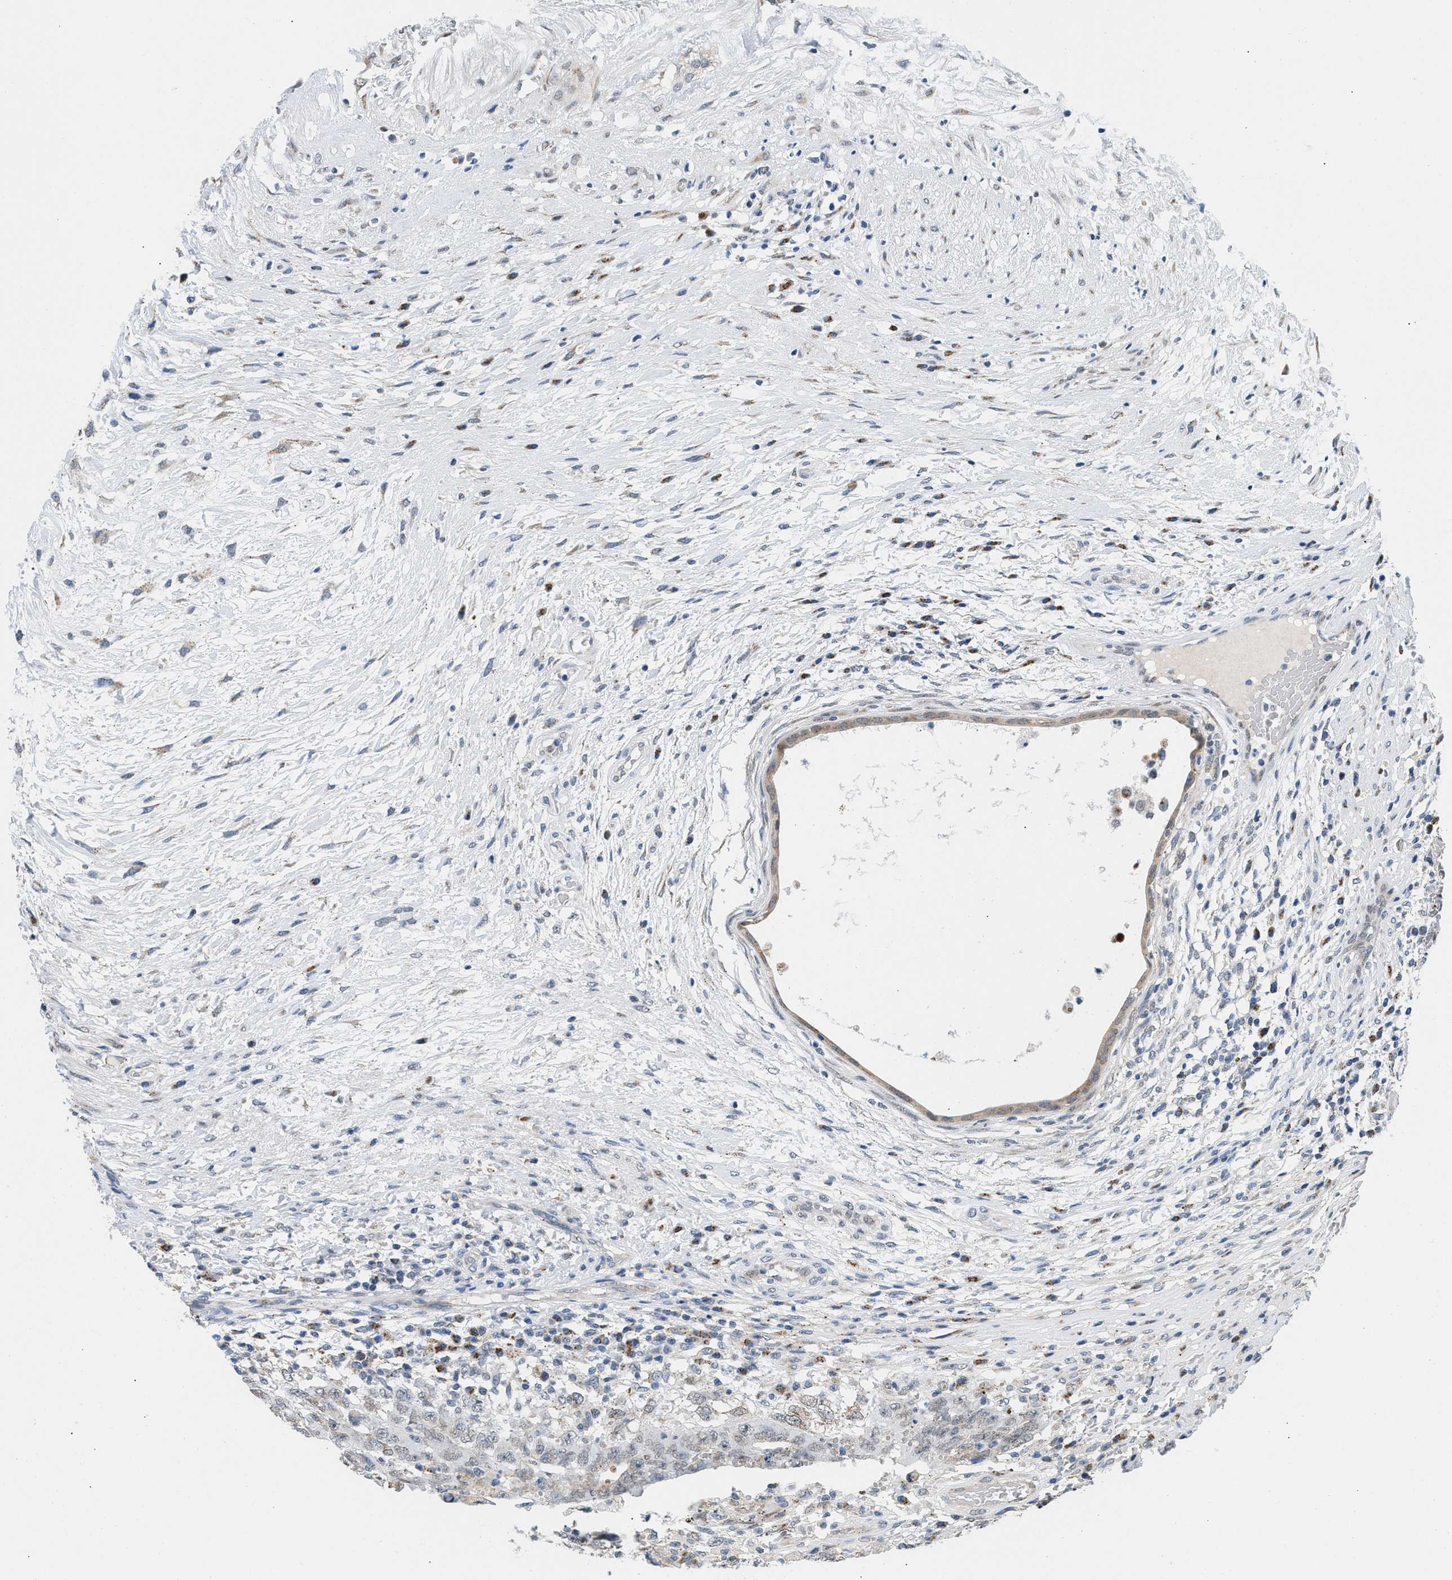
{"staining": {"intensity": "negative", "quantity": "none", "location": "none"}, "tissue": "testis cancer", "cell_type": "Tumor cells", "image_type": "cancer", "snomed": [{"axis": "morphology", "description": "Carcinoma, Embryonal, NOS"}, {"axis": "topography", "description": "Testis"}], "caption": "Immunohistochemistry histopathology image of embryonal carcinoma (testis) stained for a protein (brown), which displays no staining in tumor cells.", "gene": "KCNMB2", "patient": {"sex": "male", "age": 26}}